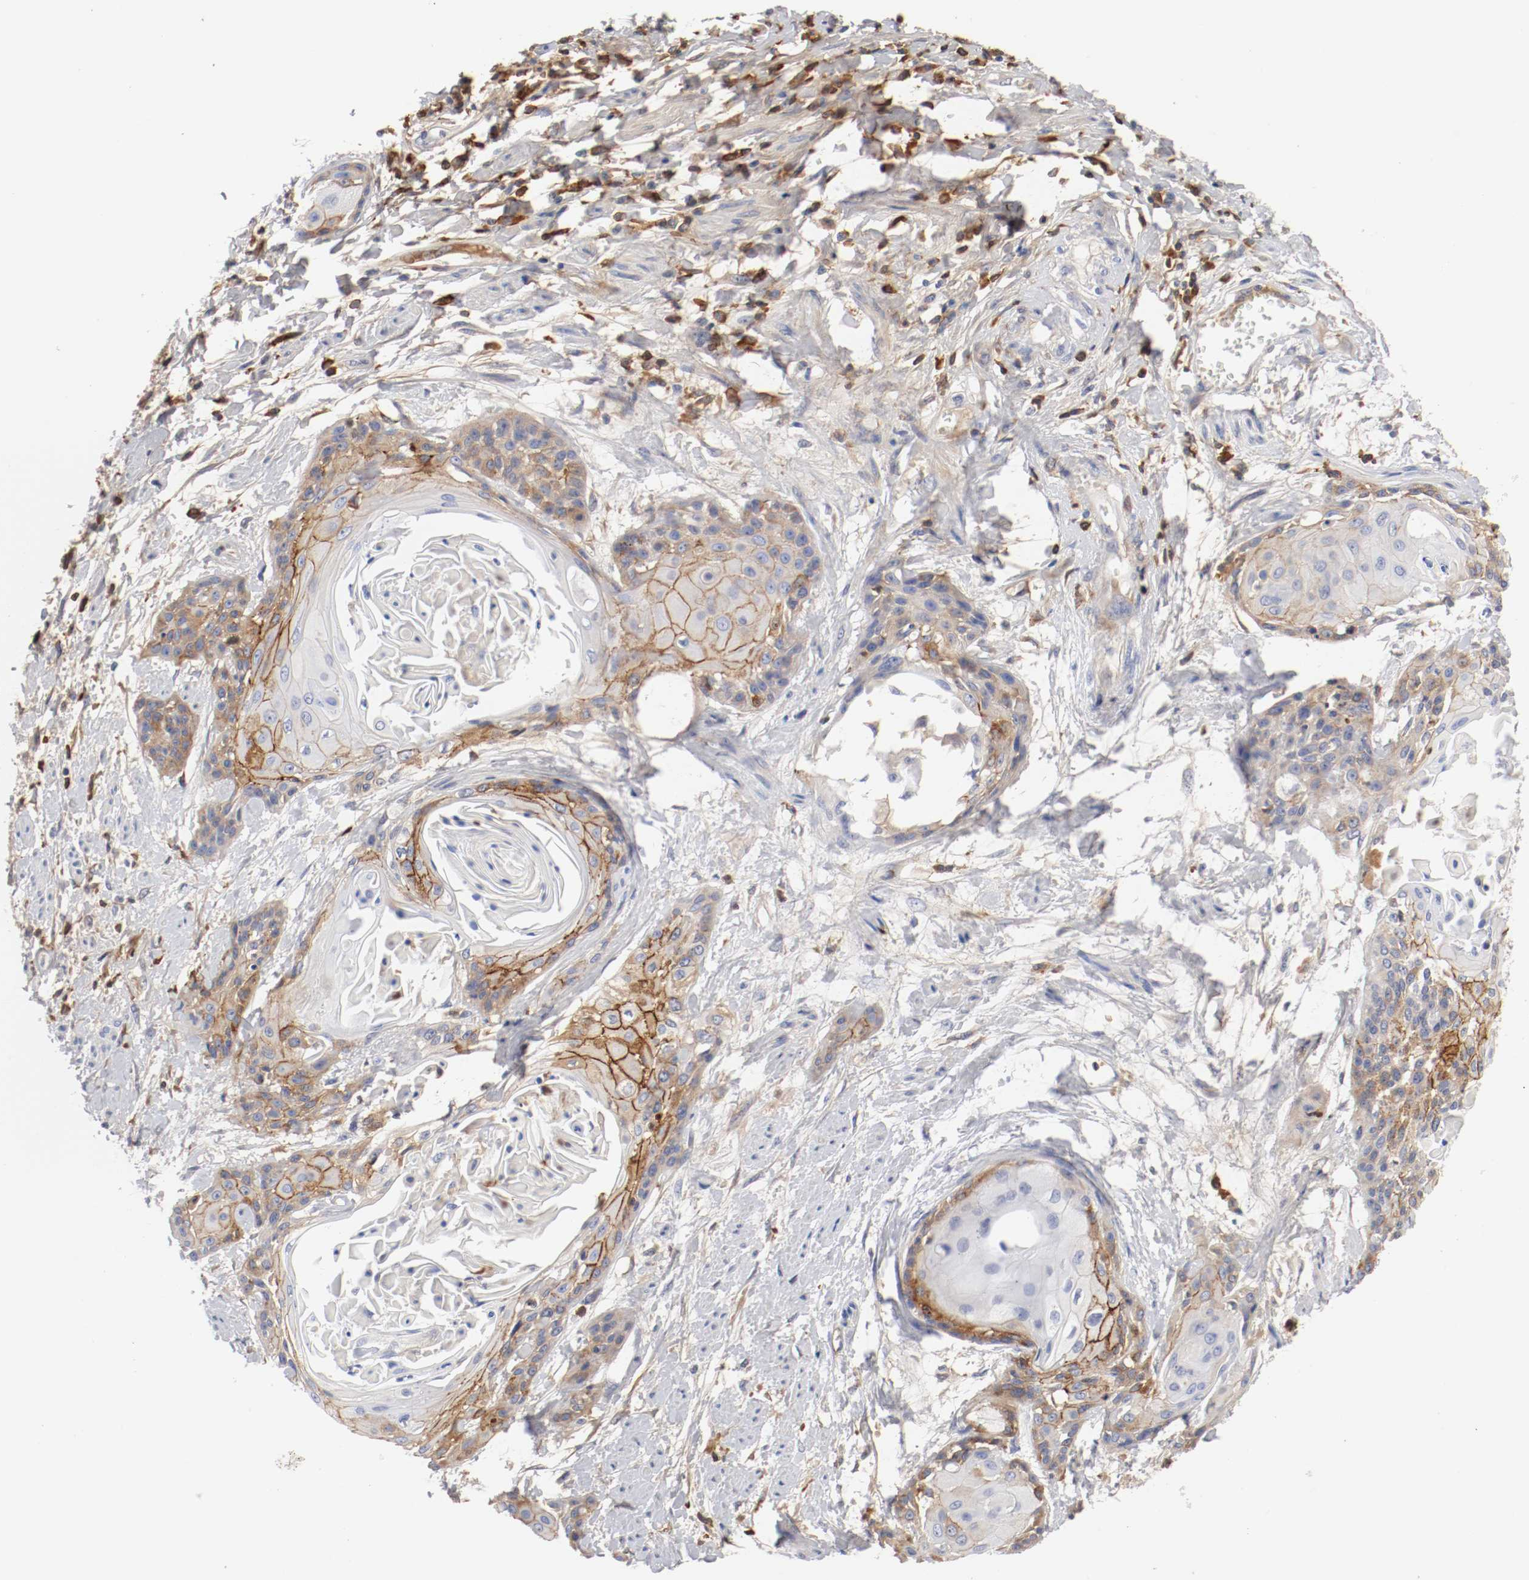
{"staining": {"intensity": "moderate", "quantity": ">75%", "location": "cytoplasmic/membranous"}, "tissue": "cervical cancer", "cell_type": "Tumor cells", "image_type": "cancer", "snomed": [{"axis": "morphology", "description": "Squamous cell carcinoma, NOS"}, {"axis": "topography", "description": "Cervix"}], "caption": "This is an image of IHC staining of cervical squamous cell carcinoma, which shows moderate staining in the cytoplasmic/membranous of tumor cells.", "gene": "FGFBP1", "patient": {"sex": "female", "age": 57}}